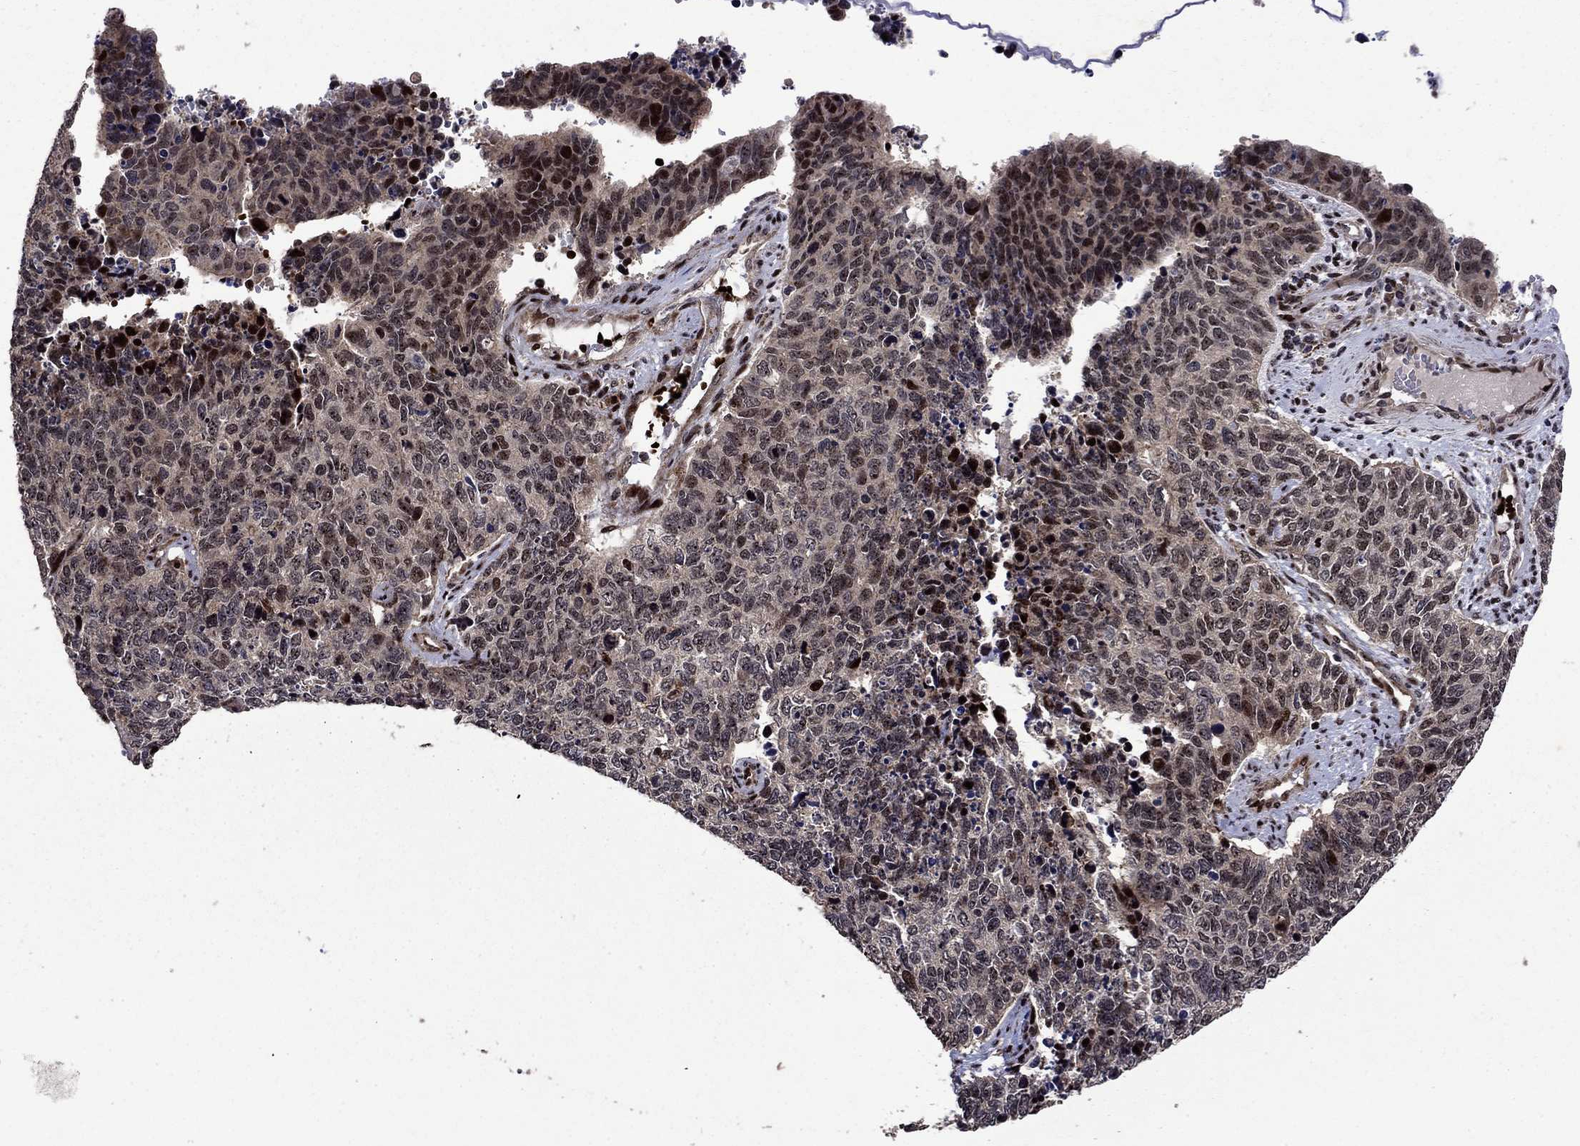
{"staining": {"intensity": "moderate", "quantity": "<25%", "location": "nuclear"}, "tissue": "cervical cancer", "cell_type": "Tumor cells", "image_type": "cancer", "snomed": [{"axis": "morphology", "description": "Squamous cell carcinoma, NOS"}, {"axis": "topography", "description": "Cervix"}], "caption": "Approximately <25% of tumor cells in cervical cancer reveal moderate nuclear protein positivity as visualized by brown immunohistochemical staining.", "gene": "AGTPBP1", "patient": {"sex": "female", "age": 63}}